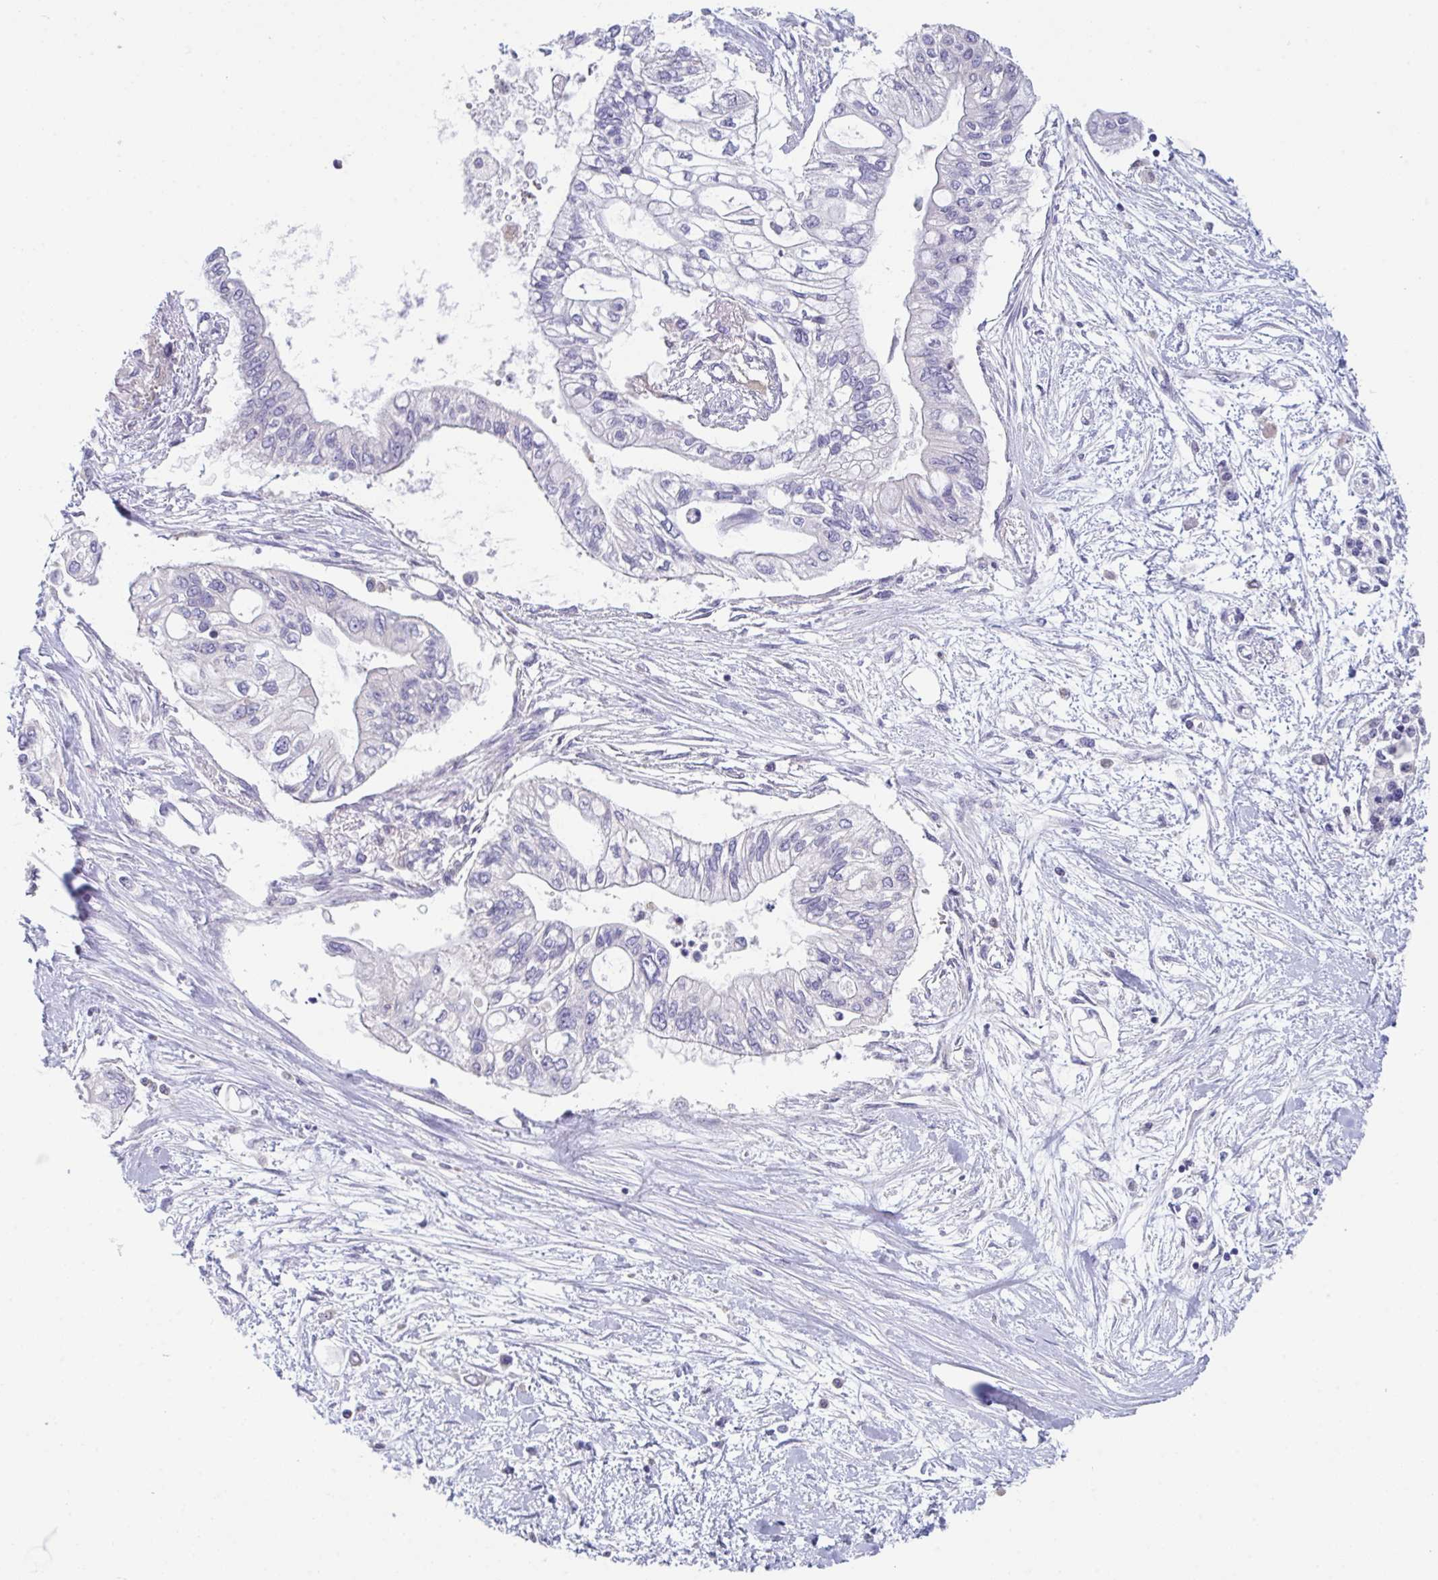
{"staining": {"intensity": "negative", "quantity": "none", "location": "none"}, "tissue": "pancreatic cancer", "cell_type": "Tumor cells", "image_type": "cancer", "snomed": [{"axis": "morphology", "description": "Adenocarcinoma, NOS"}, {"axis": "topography", "description": "Pancreas"}], "caption": "Protein analysis of pancreatic cancer (adenocarcinoma) demonstrates no significant staining in tumor cells.", "gene": "PTPRD", "patient": {"sex": "female", "age": 77}}